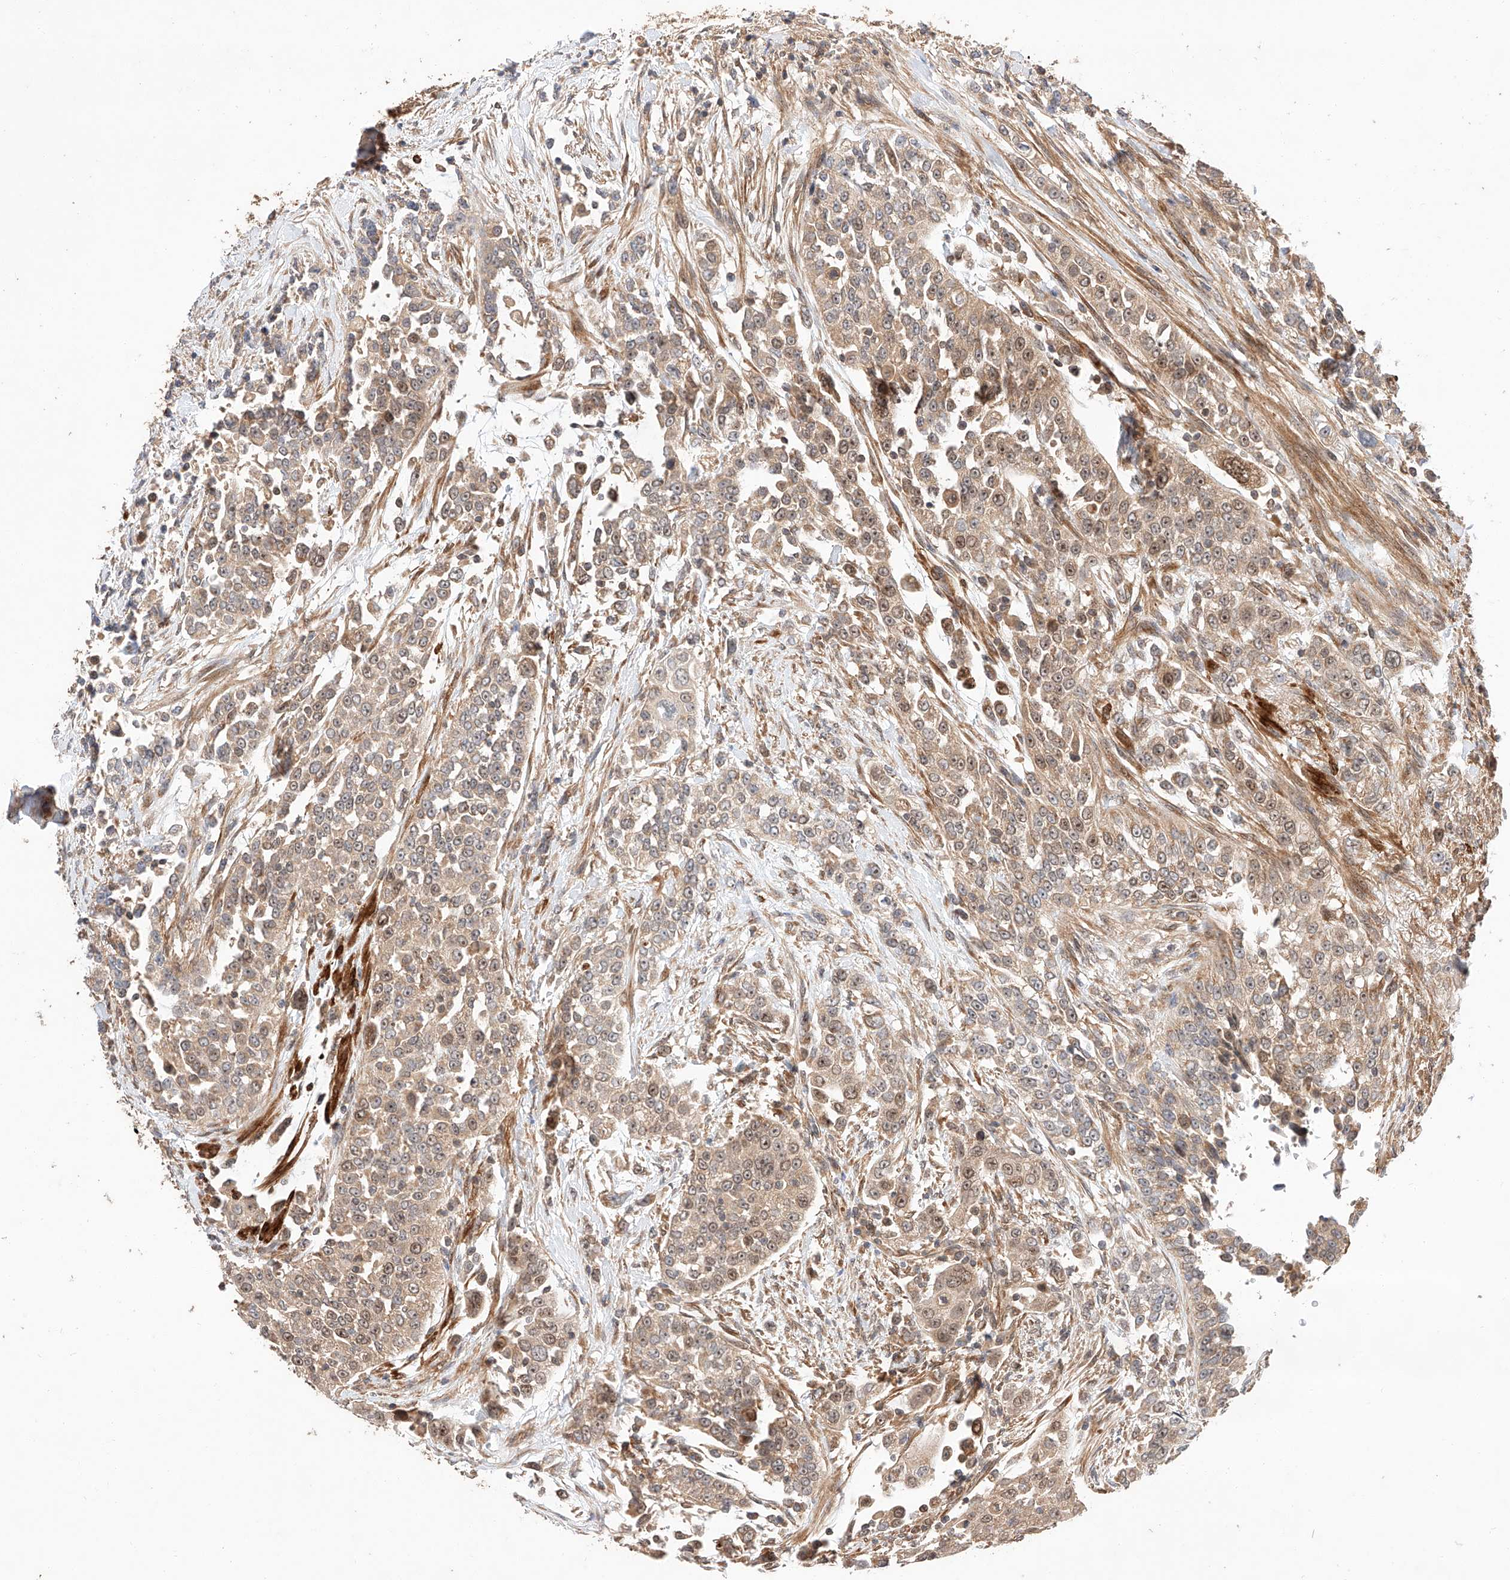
{"staining": {"intensity": "weak", "quantity": "25%-75%", "location": "cytoplasmic/membranous,nuclear"}, "tissue": "urothelial cancer", "cell_type": "Tumor cells", "image_type": "cancer", "snomed": [{"axis": "morphology", "description": "Urothelial carcinoma, High grade"}, {"axis": "topography", "description": "Urinary bladder"}], "caption": "Immunohistochemical staining of high-grade urothelial carcinoma shows low levels of weak cytoplasmic/membranous and nuclear protein expression in about 25%-75% of tumor cells.", "gene": "RAB23", "patient": {"sex": "female", "age": 80}}